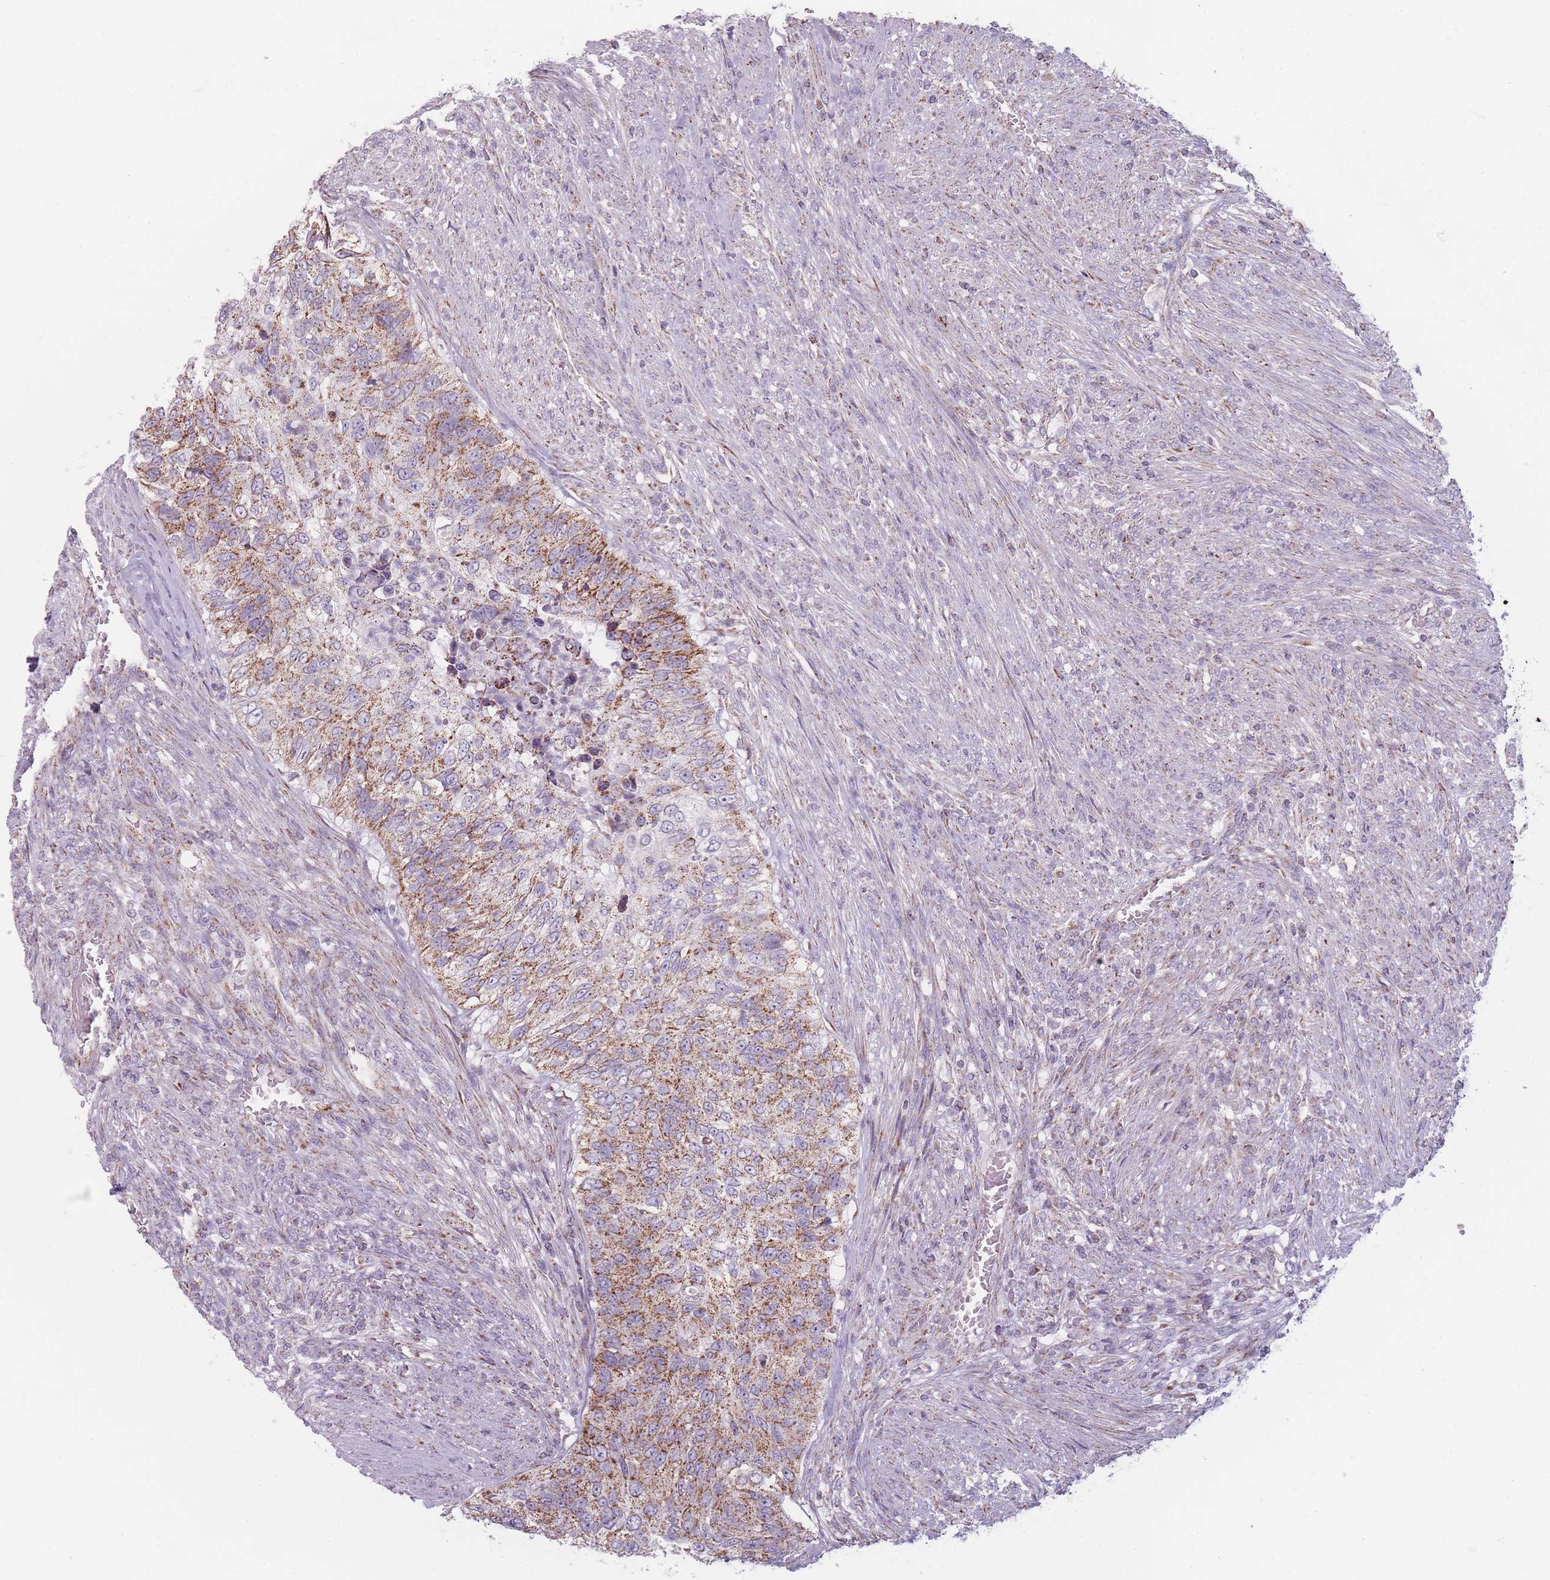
{"staining": {"intensity": "moderate", "quantity": ">75%", "location": "cytoplasmic/membranous"}, "tissue": "urothelial cancer", "cell_type": "Tumor cells", "image_type": "cancer", "snomed": [{"axis": "morphology", "description": "Urothelial carcinoma, High grade"}, {"axis": "topography", "description": "Urinary bladder"}], "caption": "The histopathology image reveals immunohistochemical staining of urothelial carcinoma (high-grade). There is moderate cytoplasmic/membranous staining is appreciated in about >75% of tumor cells.", "gene": "DCHS1", "patient": {"sex": "female", "age": 60}}